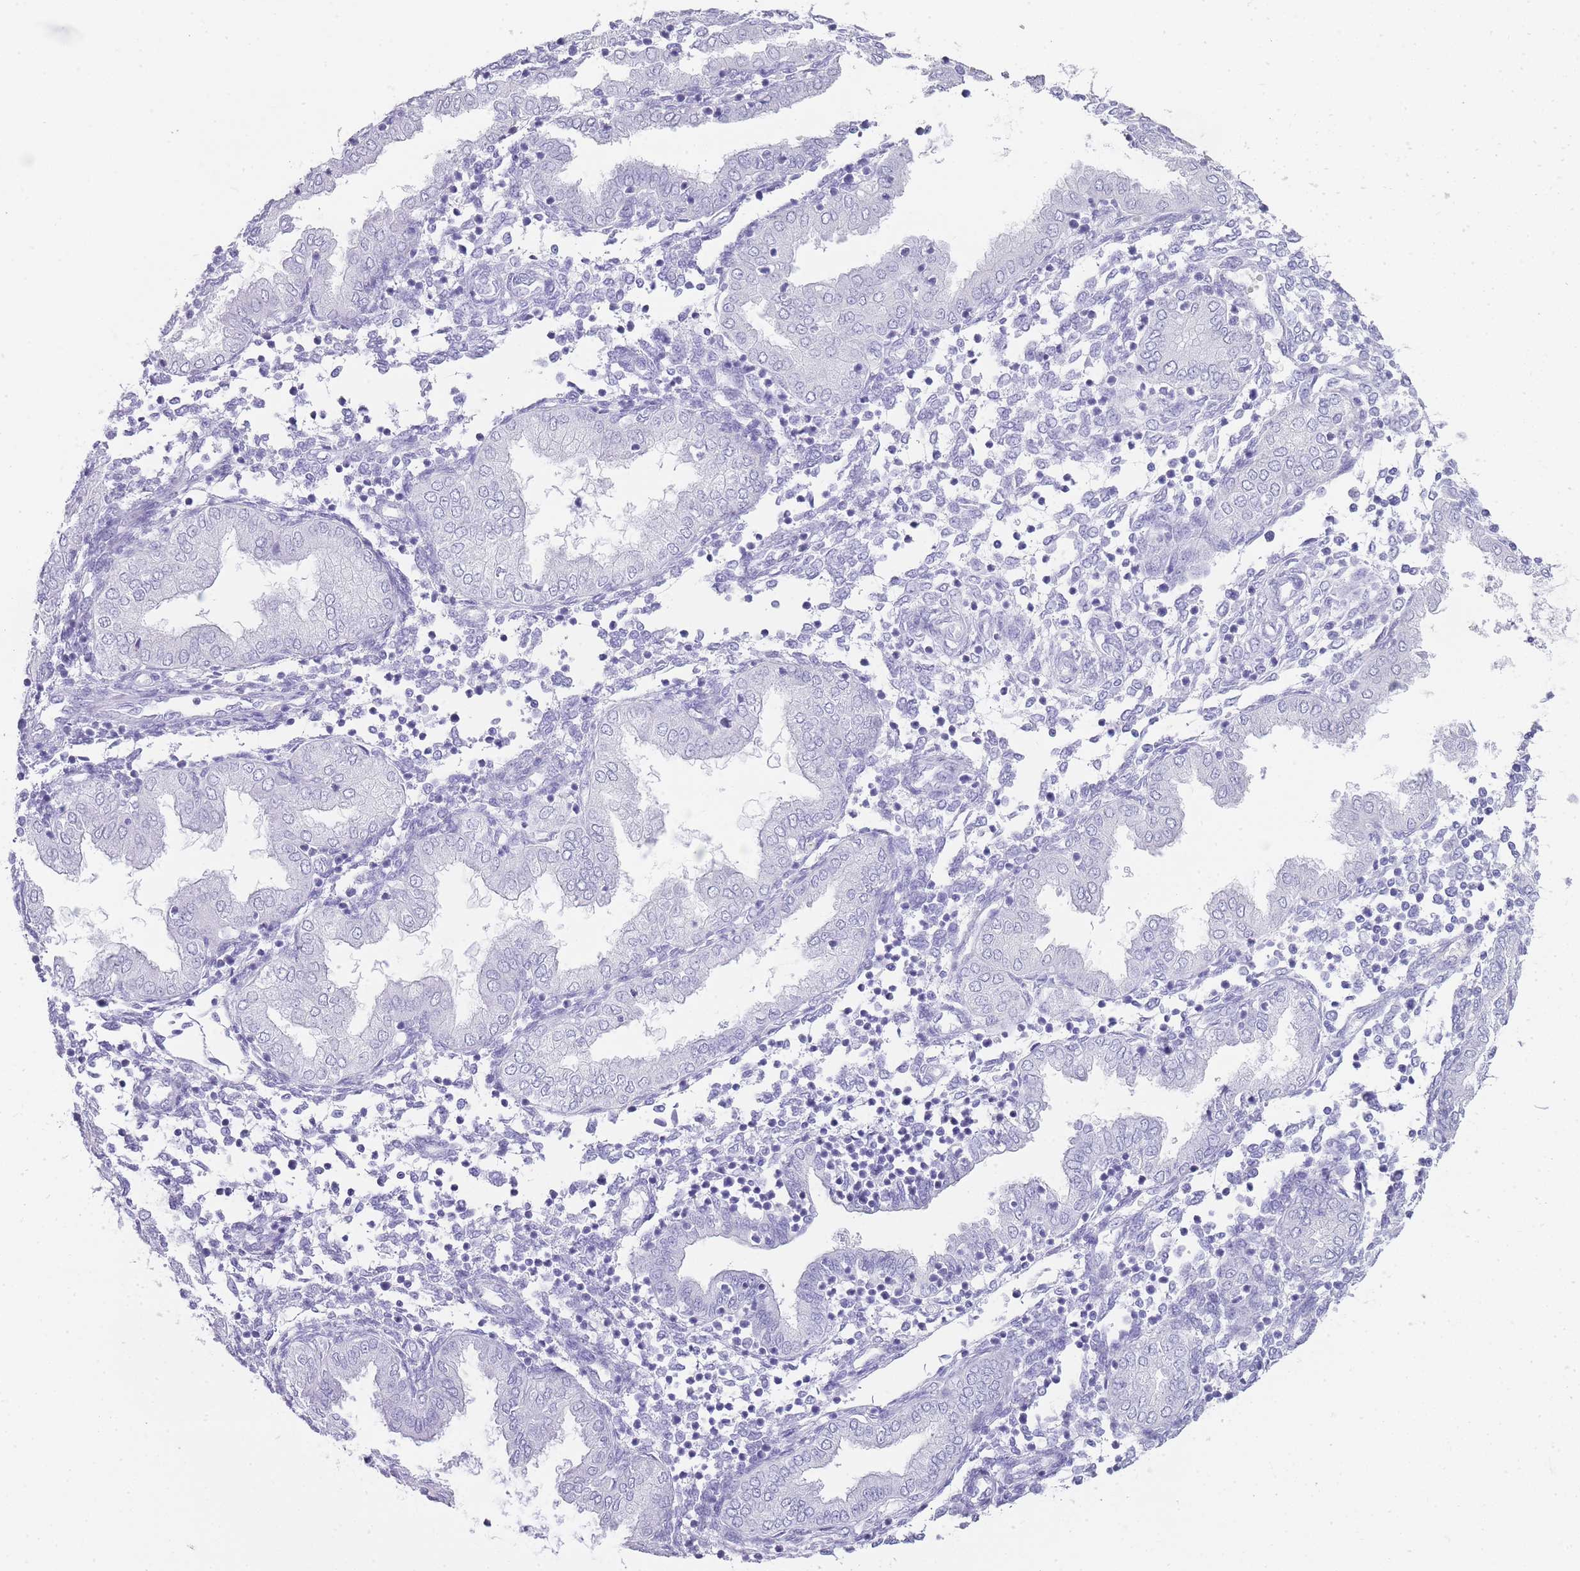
{"staining": {"intensity": "negative", "quantity": "none", "location": "none"}, "tissue": "endometrium", "cell_type": "Cells in endometrial stroma", "image_type": "normal", "snomed": [{"axis": "morphology", "description": "Normal tissue, NOS"}, {"axis": "topography", "description": "Endometrium"}], "caption": "Immunohistochemical staining of unremarkable human endometrium reveals no significant positivity in cells in endometrial stroma. (Brightfield microscopy of DAB immunohistochemistry at high magnification).", "gene": "INS", "patient": {"sex": "female", "age": 53}}